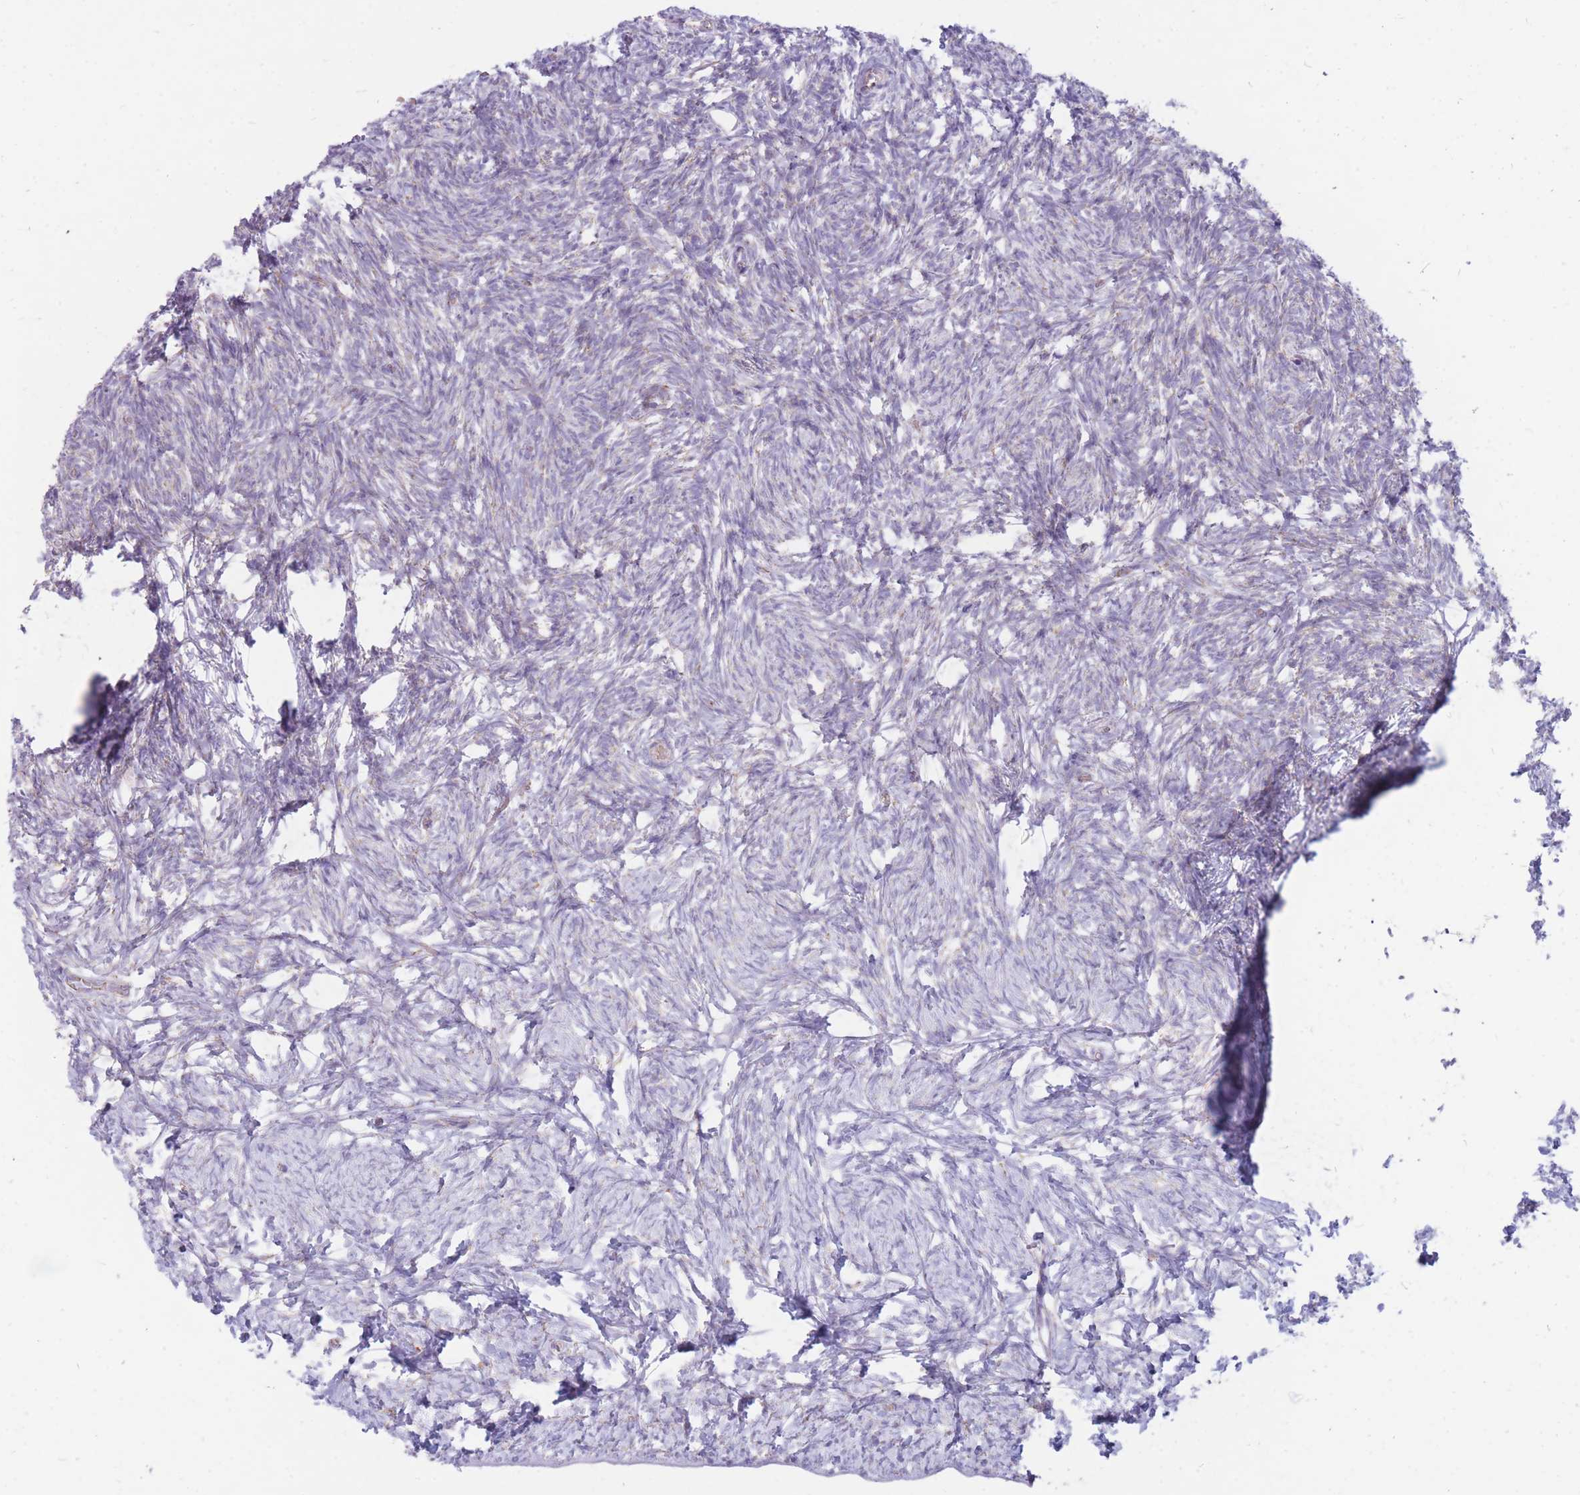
{"staining": {"intensity": "moderate", "quantity": ">75%", "location": "cytoplasmic/membranous"}, "tissue": "ovary", "cell_type": "Follicle cells", "image_type": "normal", "snomed": [{"axis": "morphology", "description": "Normal tissue, NOS"}, {"axis": "topography", "description": "Ovary"}], "caption": "Immunohistochemistry (IHC) (DAB (3,3'-diaminobenzidine)) staining of benign ovary exhibits moderate cytoplasmic/membranous protein expression in approximately >75% of follicle cells.", "gene": "PCSK1", "patient": {"sex": "female", "age": 39}}